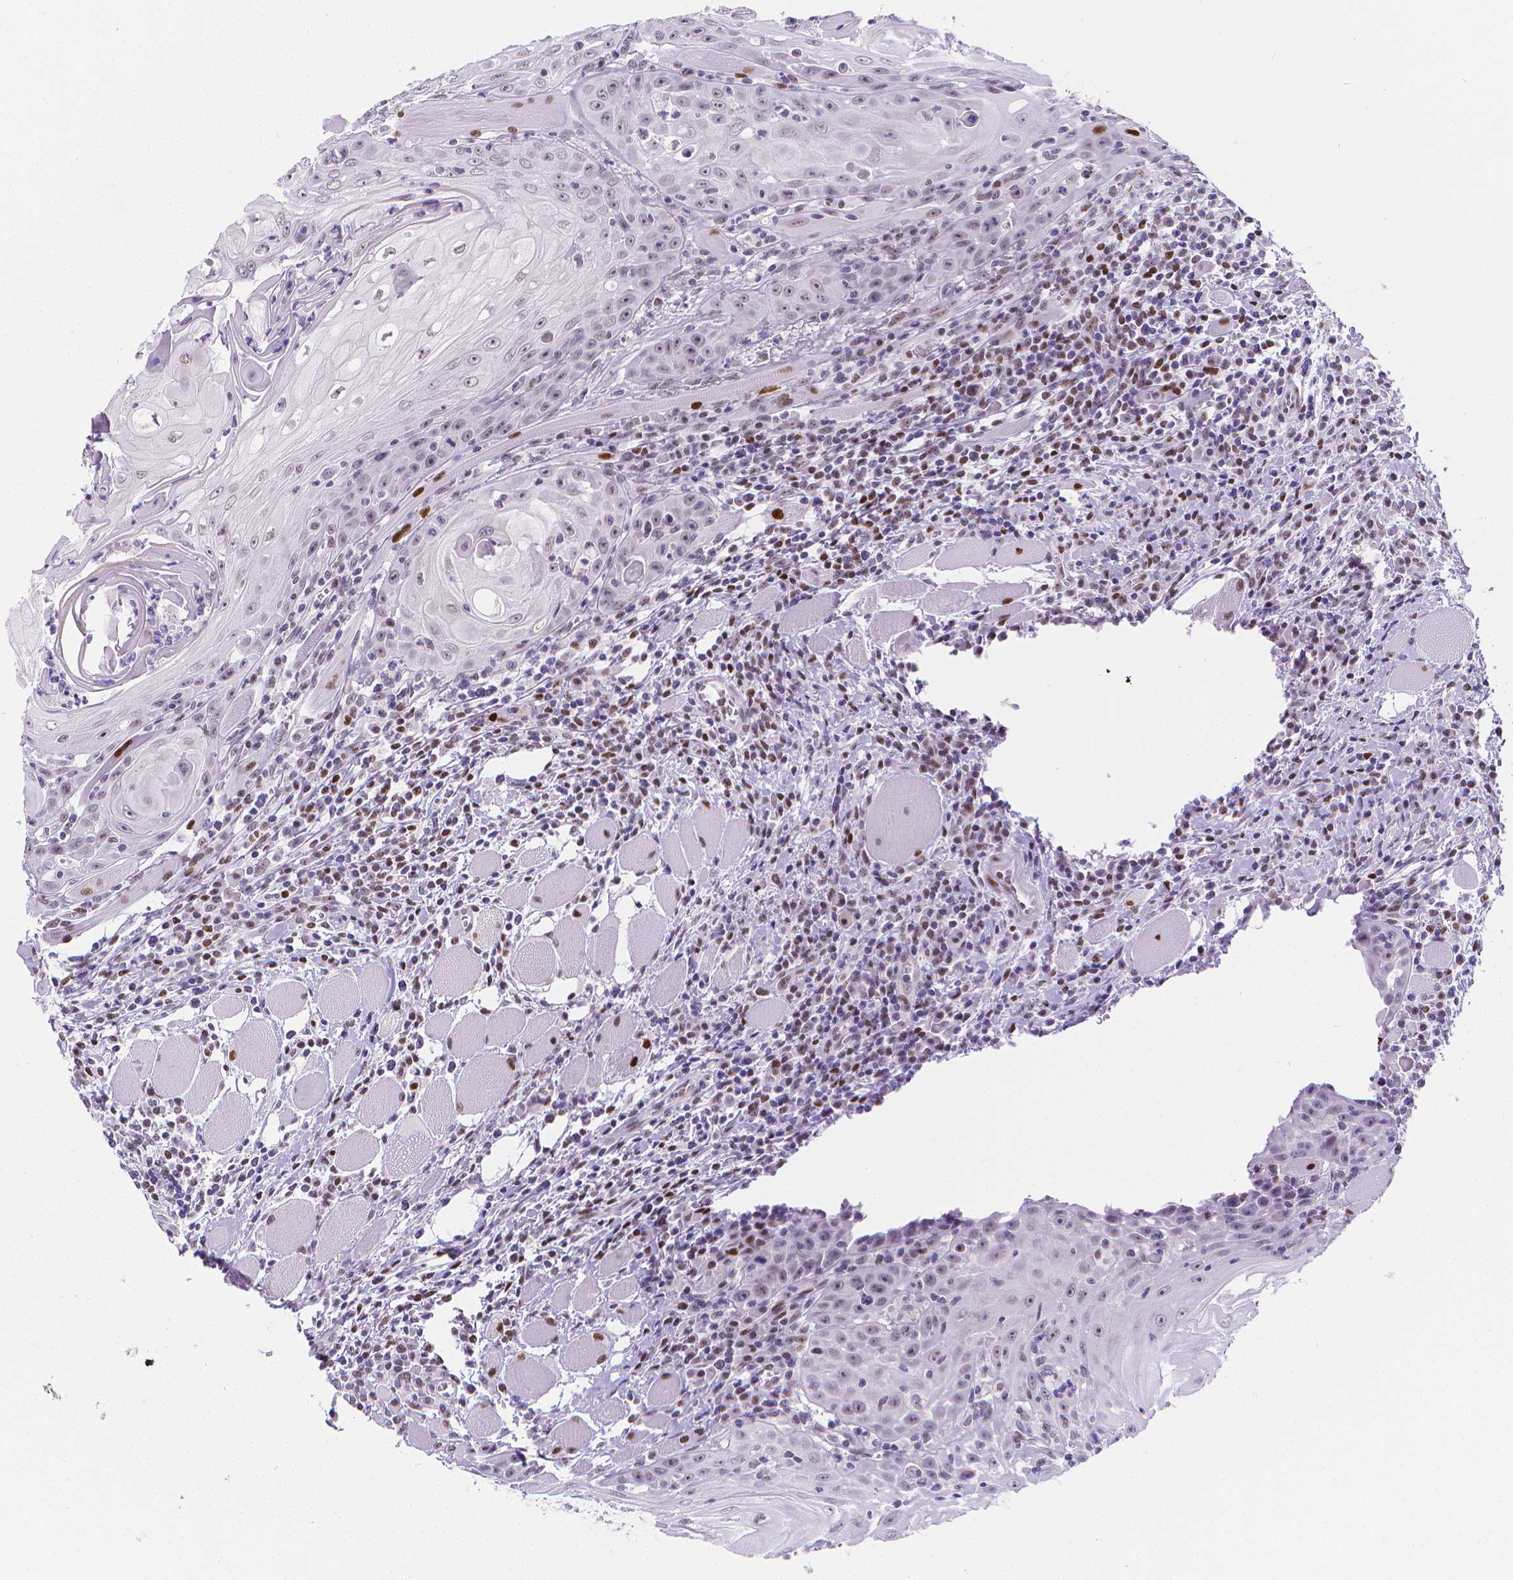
{"staining": {"intensity": "negative", "quantity": "none", "location": "none"}, "tissue": "head and neck cancer", "cell_type": "Tumor cells", "image_type": "cancer", "snomed": [{"axis": "morphology", "description": "Squamous cell carcinoma, NOS"}, {"axis": "topography", "description": "Head-Neck"}], "caption": "This is an immunohistochemistry (IHC) micrograph of human head and neck squamous cell carcinoma. There is no staining in tumor cells.", "gene": "MEF2C", "patient": {"sex": "male", "age": 52}}